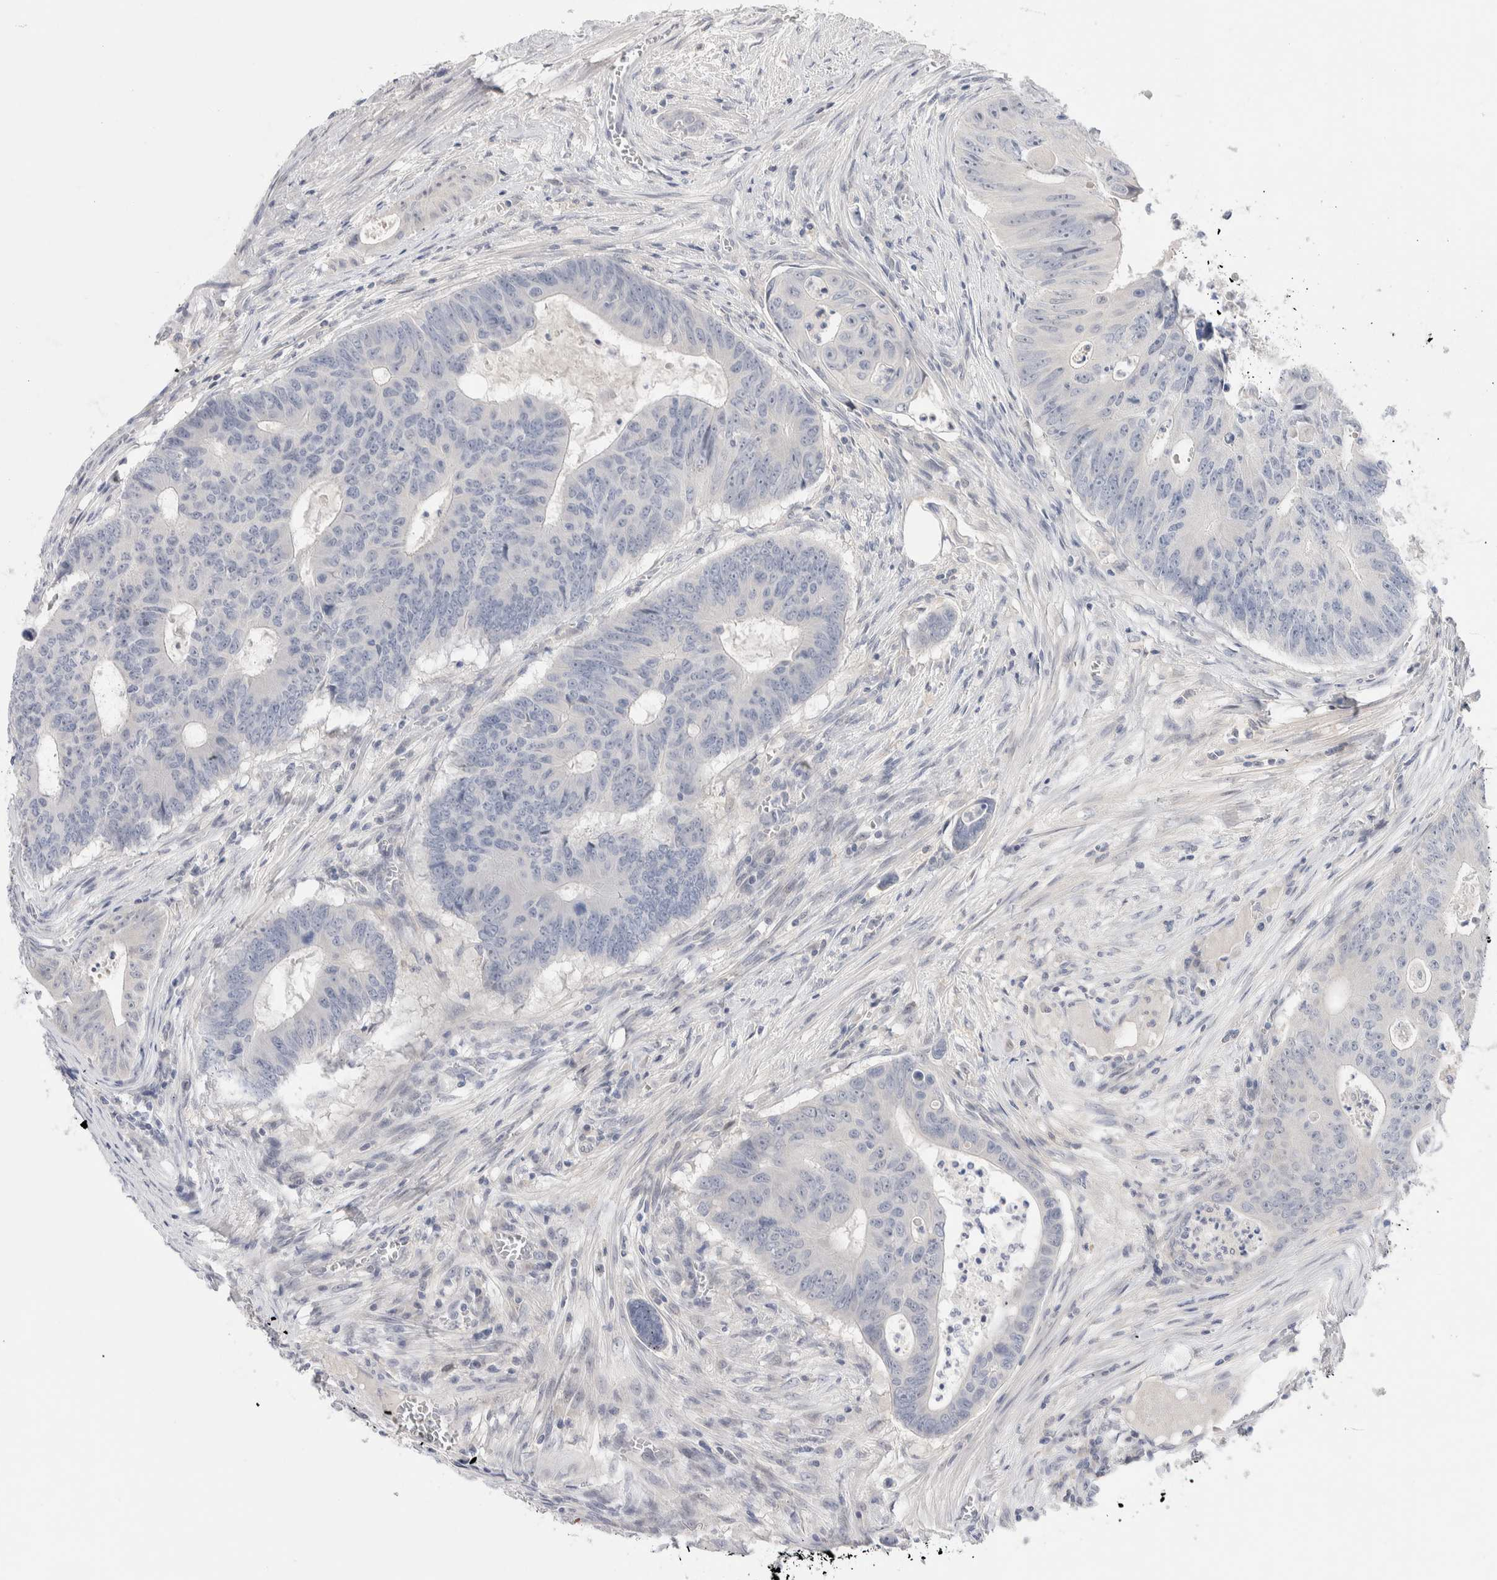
{"staining": {"intensity": "negative", "quantity": "none", "location": "none"}, "tissue": "colorectal cancer", "cell_type": "Tumor cells", "image_type": "cancer", "snomed": [{"axis": "morphology", "description": "Adenocarcinoma, NOS"}, {"axis": "topography", "description": "Colon"}], "caption": "There is no significant staining in tumor cells of adenocarcinoma (colorectal).", "gene": "DNAJB6", "patient": {"sex": "male", "age": 87}}